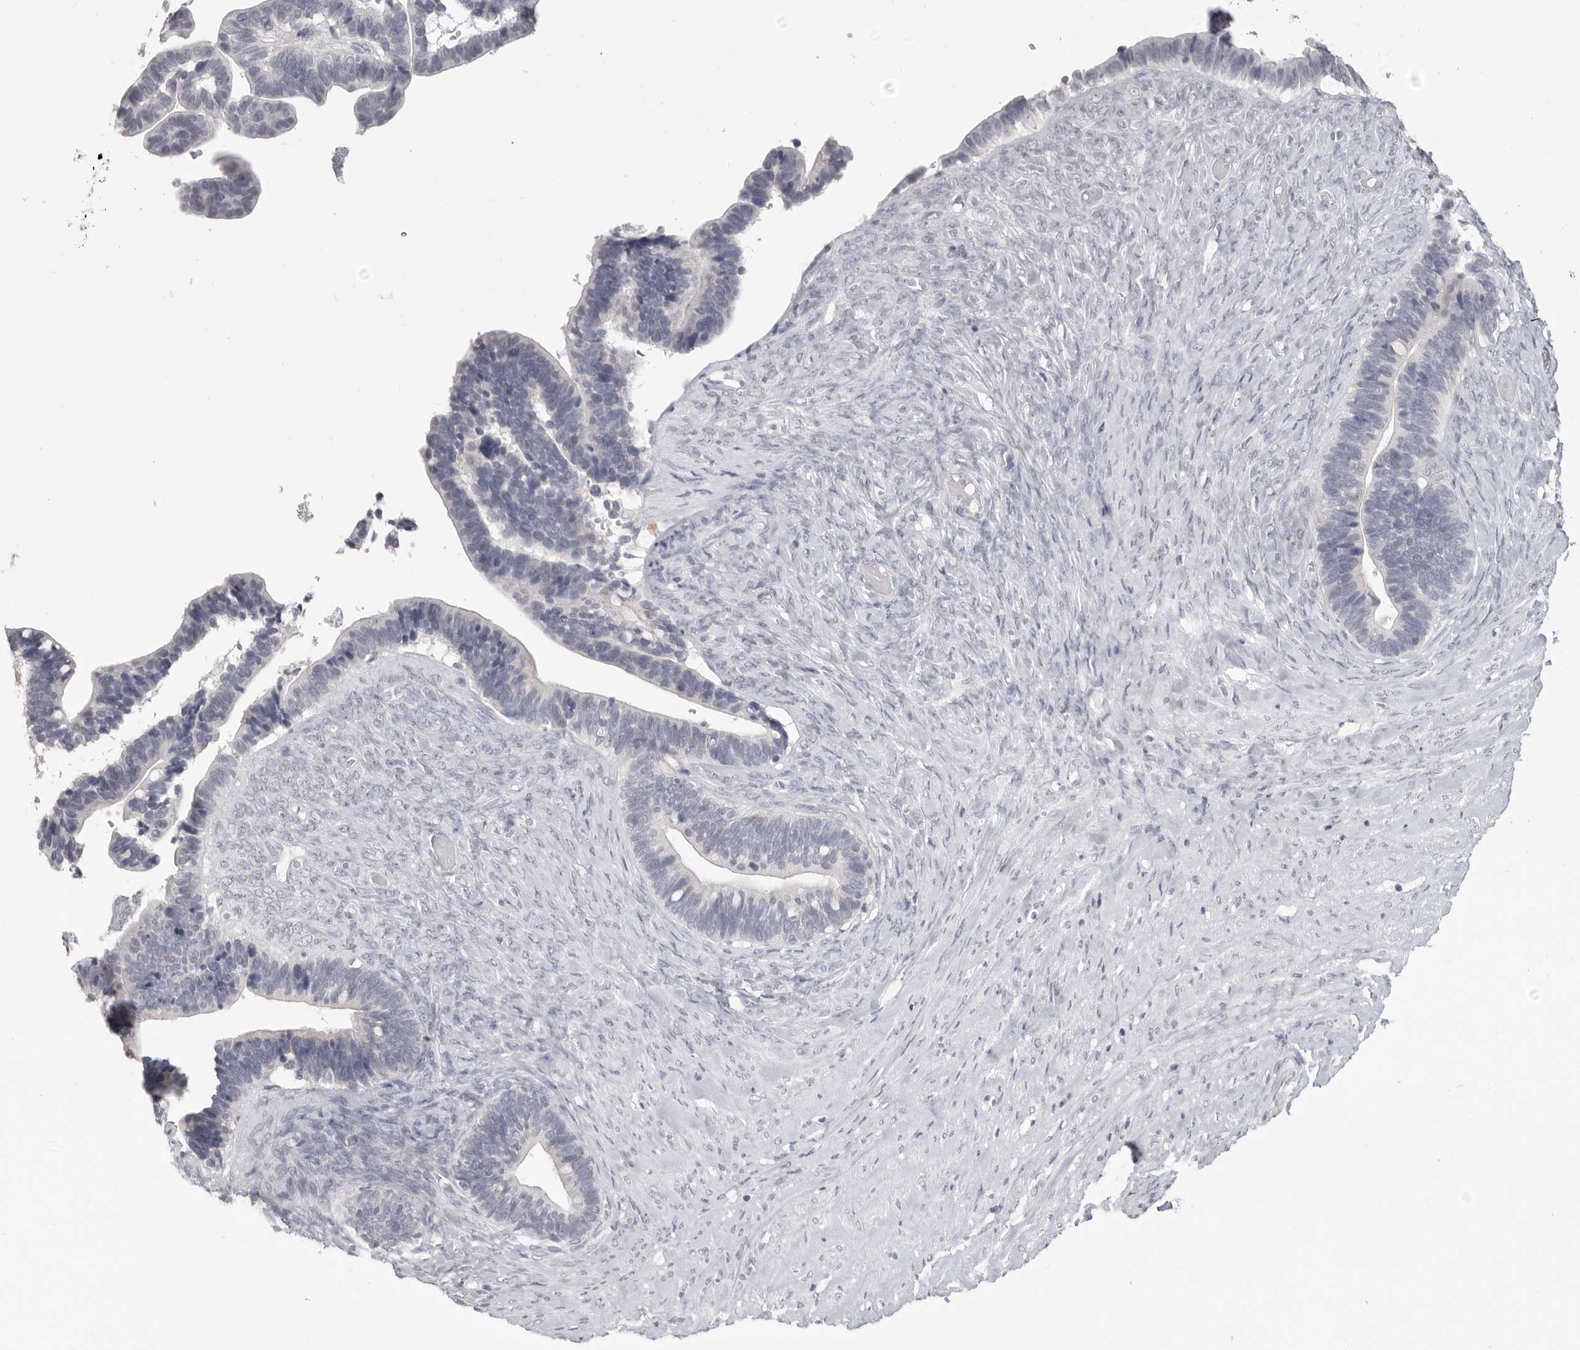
{"staining": {"intensity": "negative", "quantity": "none", "location": "none"}, "tissue": "ovarian cancer", "cell_type": "Tumor cells", "image_type": "cancer", "snomed": [{"axis": "morphology", "description": "Cystadenocarcinoma, serous, NOS"}, {"axis": "topography", "description": "Ovary"}], "caption": "Immunohistochemistry (IHC) histopathology image of neoplastic tissue: human ovarian cancer stained with DAB (3,3'-diaminobenzidine) exhibits no significant protein positivity in tumor cells.", "gene": "PRSS1", "patient": {"sex": "female", "age": 56}}